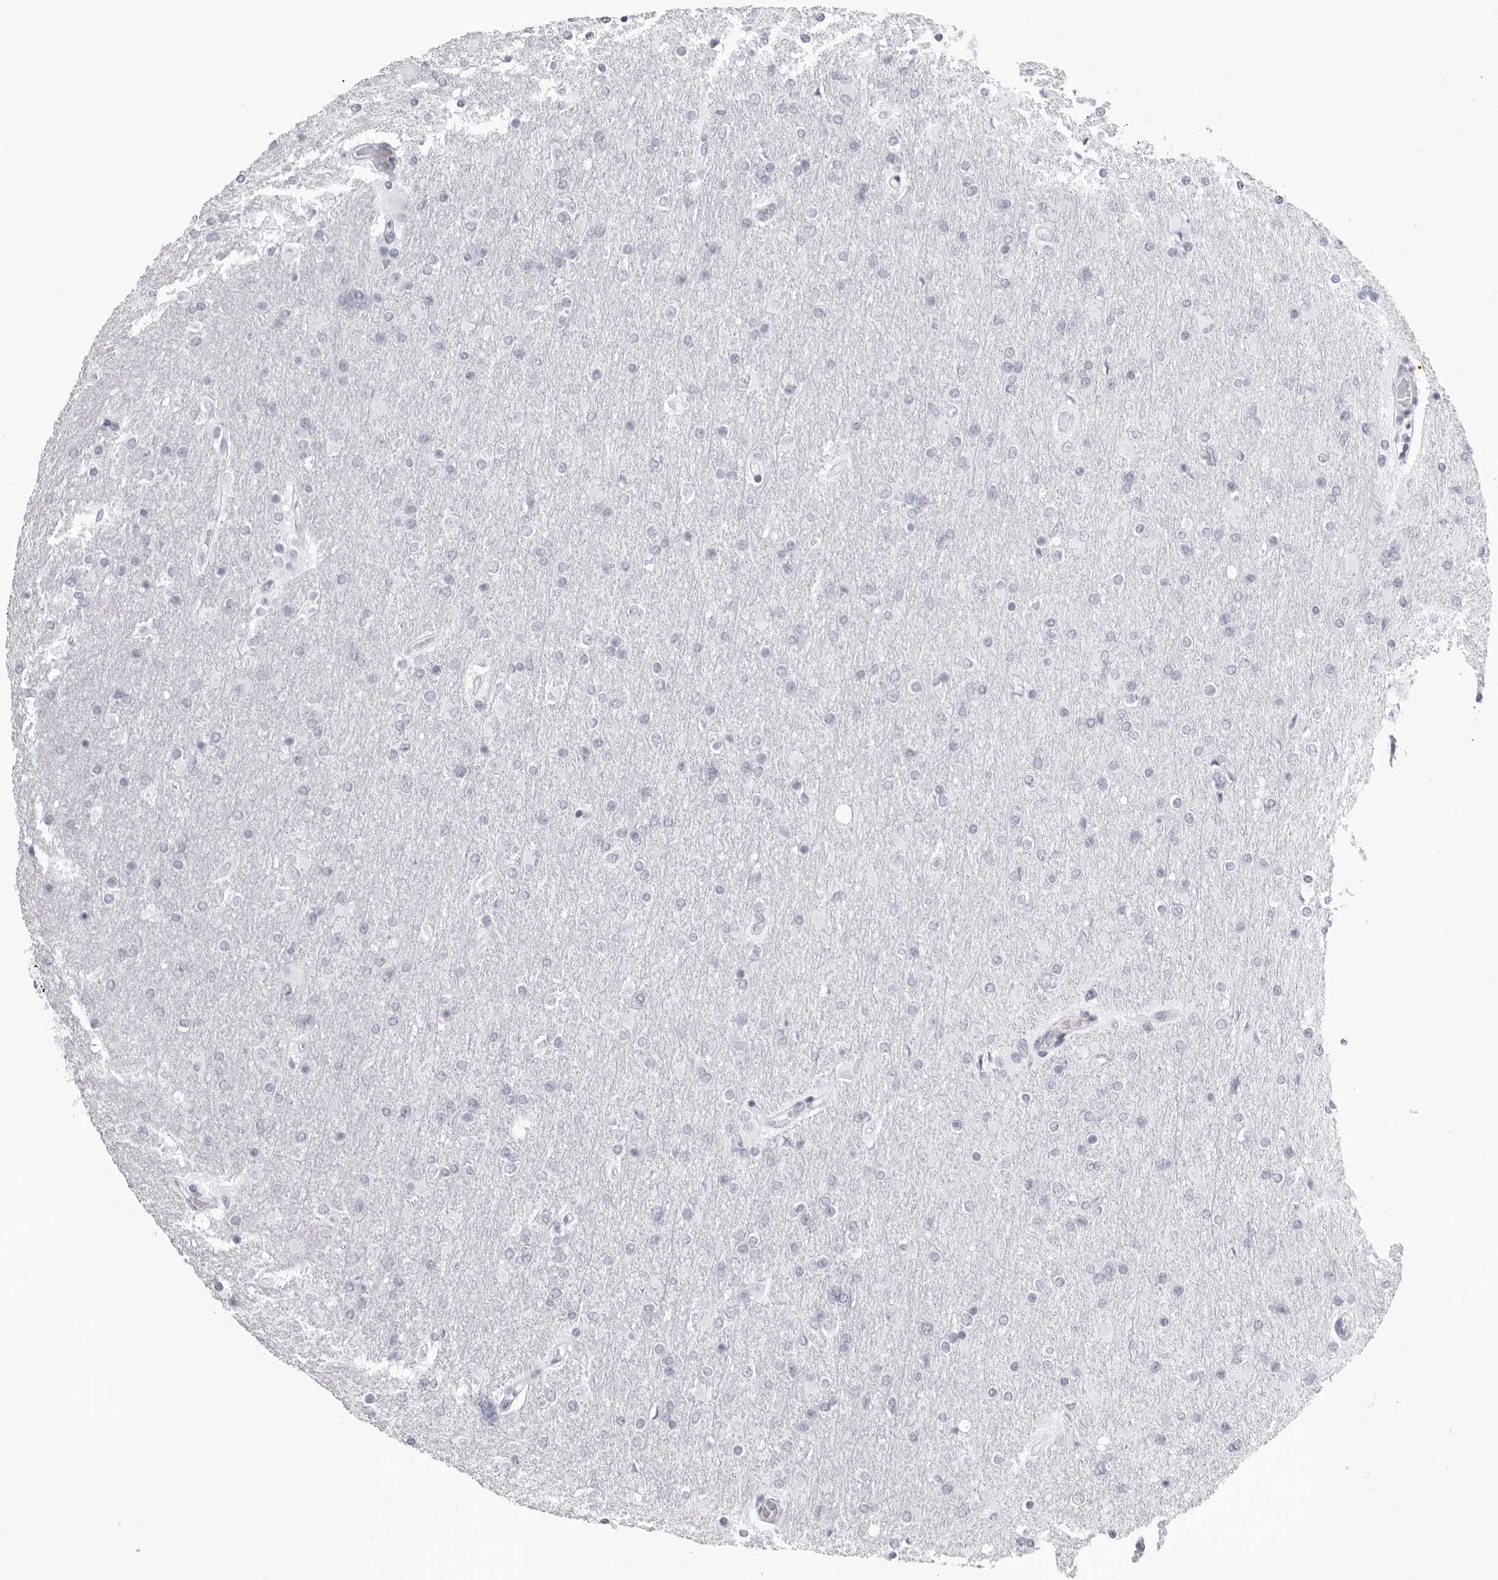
{"staining": {"intensity": "negative", "quantity": "none", "location": "none"}, "tissue": "glioma", "cell_type": "Tumor cells", "image_type": "cancer", "snomed": [{"axis": "morphology", "description": "Glioma, malignant, High grade"}, {"axis": "topography", "description": "Cerebral cortex"}], "caption": "Tumor cells show no significant protein positivity in malignant glioma (high-grade).", "gene": "KLK9", "patient": {"sex": "female", "age": 36}}